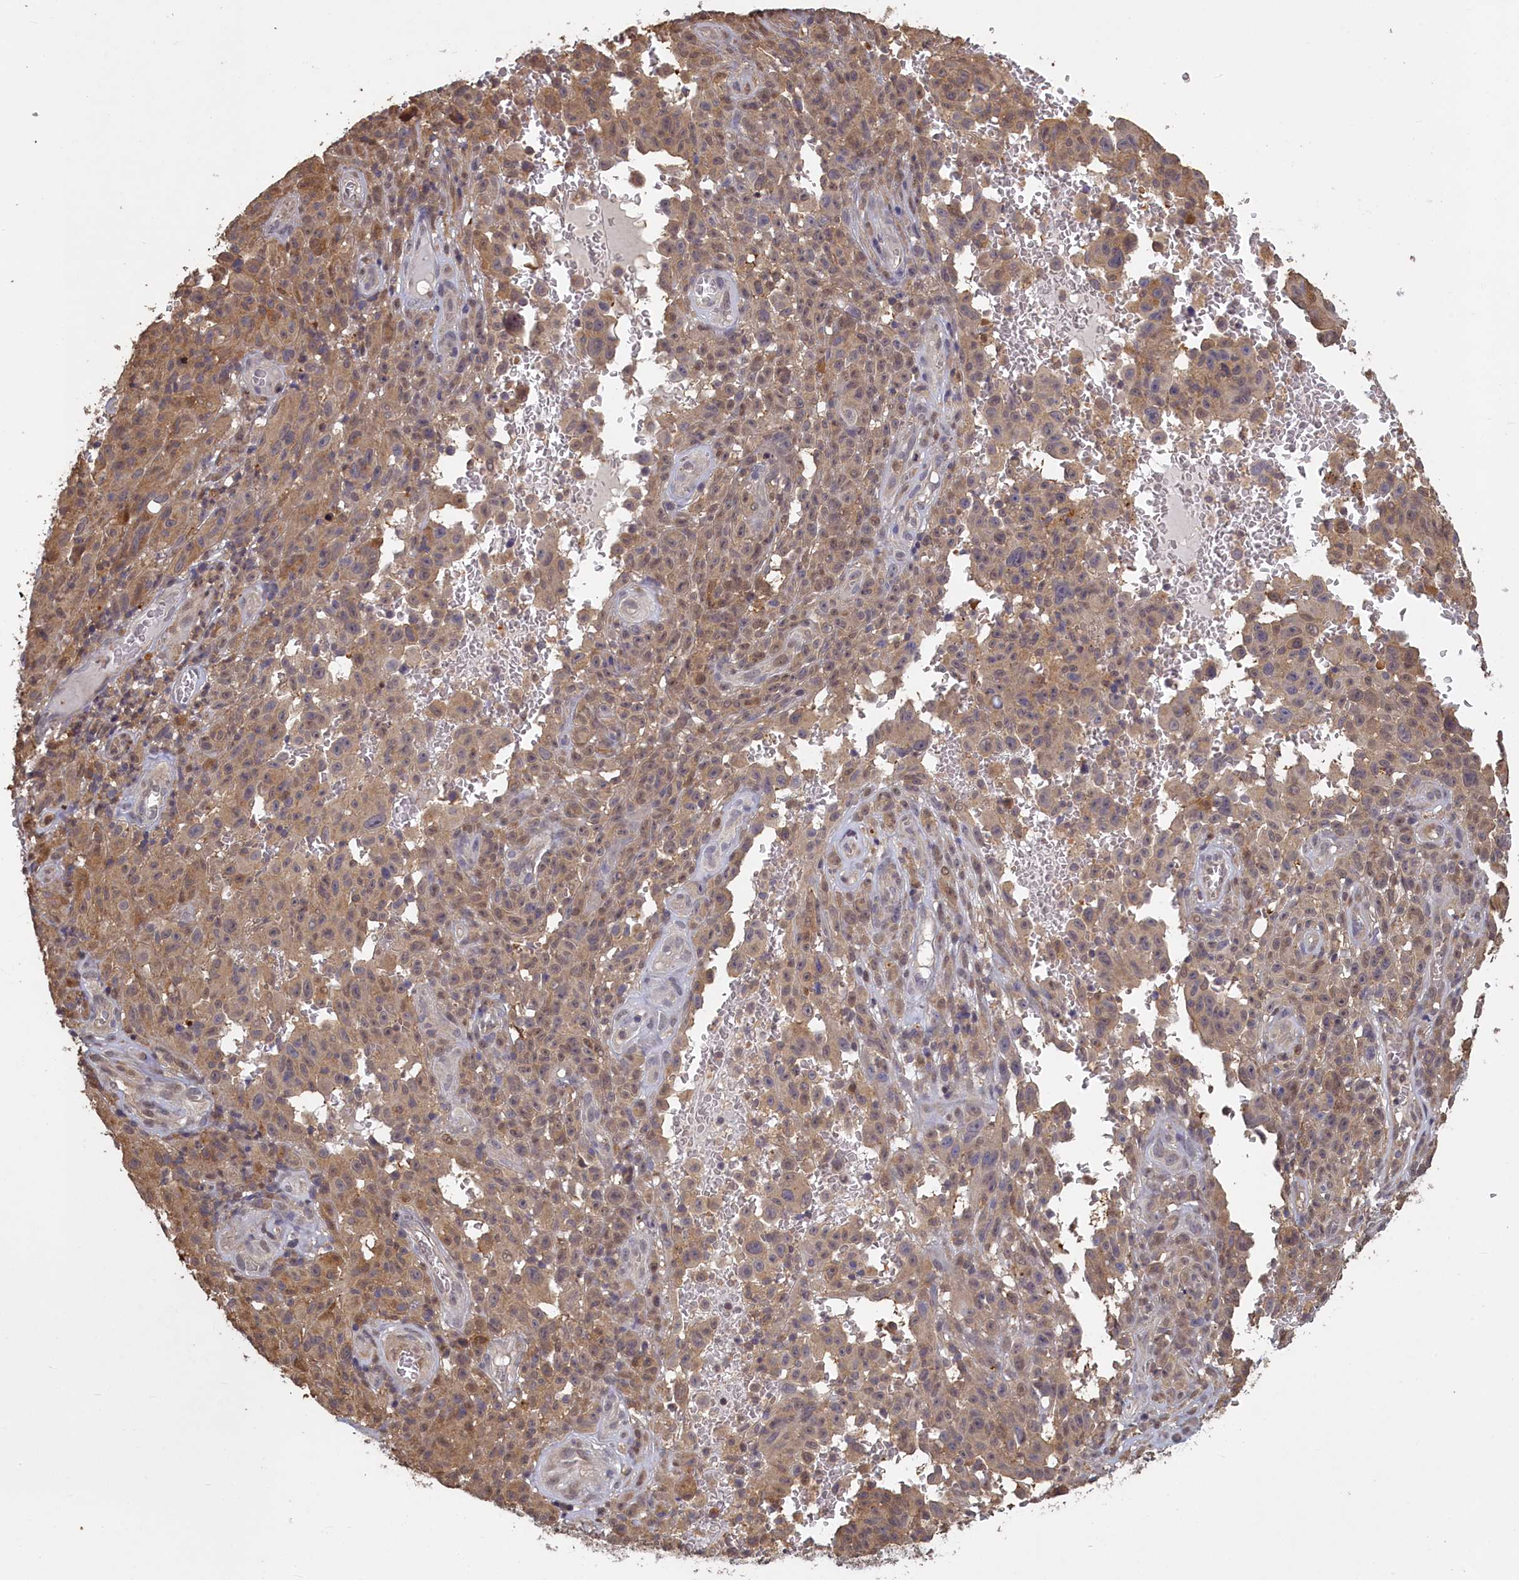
{"staining": {"intensity": "moderate", "quantity": ">75%", "location": "cytoplasmic/membranous,nuclear"}, "tissue": "melanoma", "cell_type": "Tumor cells", "image_type": "cancer", "snomed": [{"axis": "morphology", "description": "Malignant melanoma, NOS"}, {"axis": "topography", "description": "Skin"}], "caption": "Immunohistochemical staining of melanoma exhibits moderate cytoplasmic/membranous and nuclear protein staining in approximately >75% of tumor cells. The staining was performed using DAB (3,3'-diaminobenzidine) to visualize the protein expression in brown, while the nuclei were stained in blue with hematoxylin (Magnification: 20x).", "gene": "UCHL3", "patient": {"sex": "female", "age": 82}}